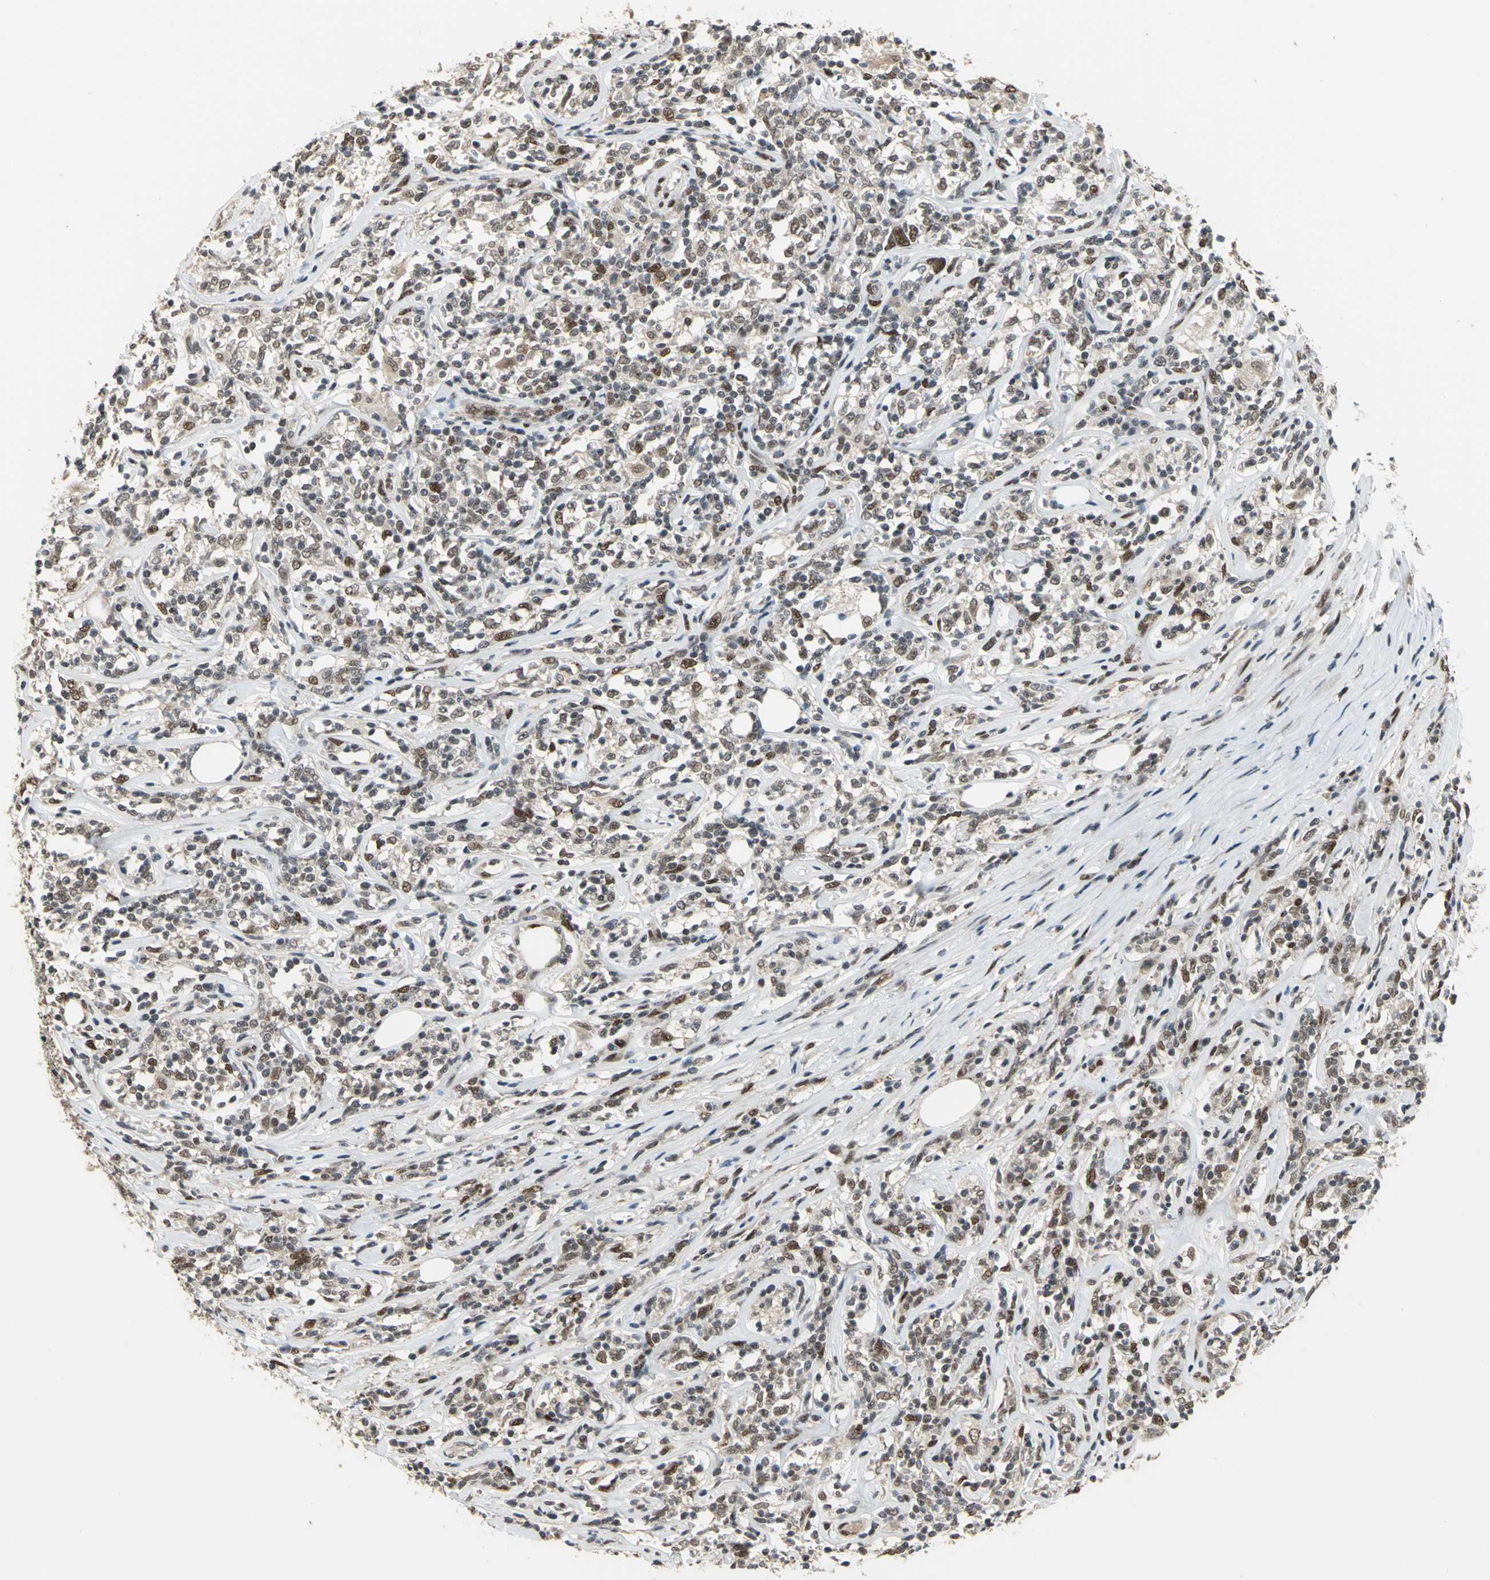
{"staining": {"intensity": "moderate", "quantity": "<25%", "location": "nuclear"}, "tissue": "lymphoma", "cell_type": "Tumor cells", "image_type": "cancer", "snomed": [{"axis": "morphology", "description": "Malignant lymphoma, non-Hodgkin's type, High grade"}, {"axis": "topography", "description": "Lymph node"}], "caption": "Tumor cells exhibit low levels of moderate nuclear expression in about <25% of cells in human malignant lymphoma, non-Hodgkin's type (high-grade).", "gene": "ELF2", "patient": {"sex": "female", "age": 84}}